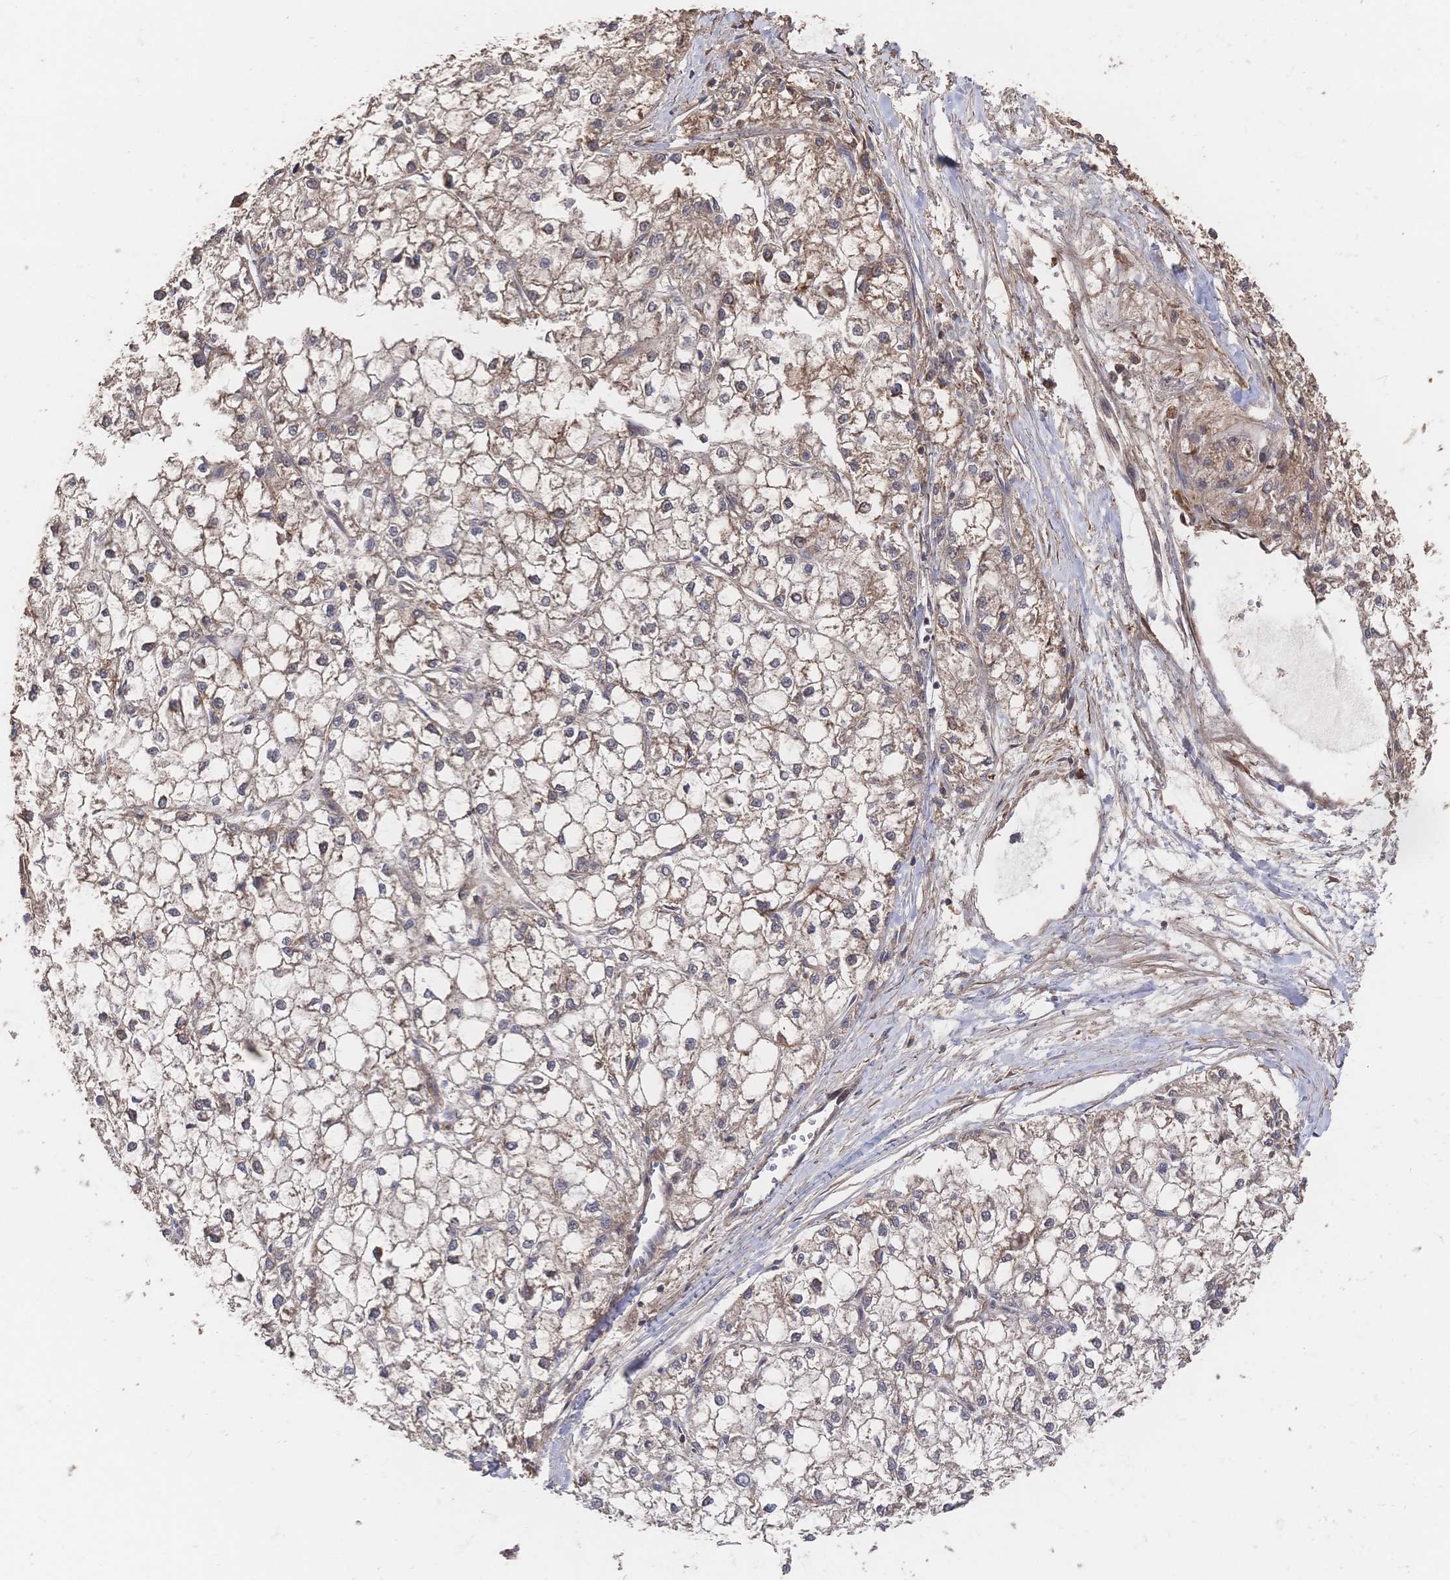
{"staining": {"intensity": "weak", "quantity": ">75%", "location": "cytoplasmic/membranous"}, "tissue": "liver cancer", "cell_type": "Tumor cells", "image_type": "cancer", "snomed": [{"axis": "morphology", "description": "Carcinoma, Hepatocellular, NOS"}, {"axis": "topography", "description": "Liver"}], "caption": "A low amount of weak cytoplasmic/membranous positivity is appreciated in about >75% of tumor cells in liver hepatocellular carcinoma tissue. (IHC, brightfield microscopy, high magnification).", "gene": "DNAJA4", "patient": {"sex": "female", "age": 43}}